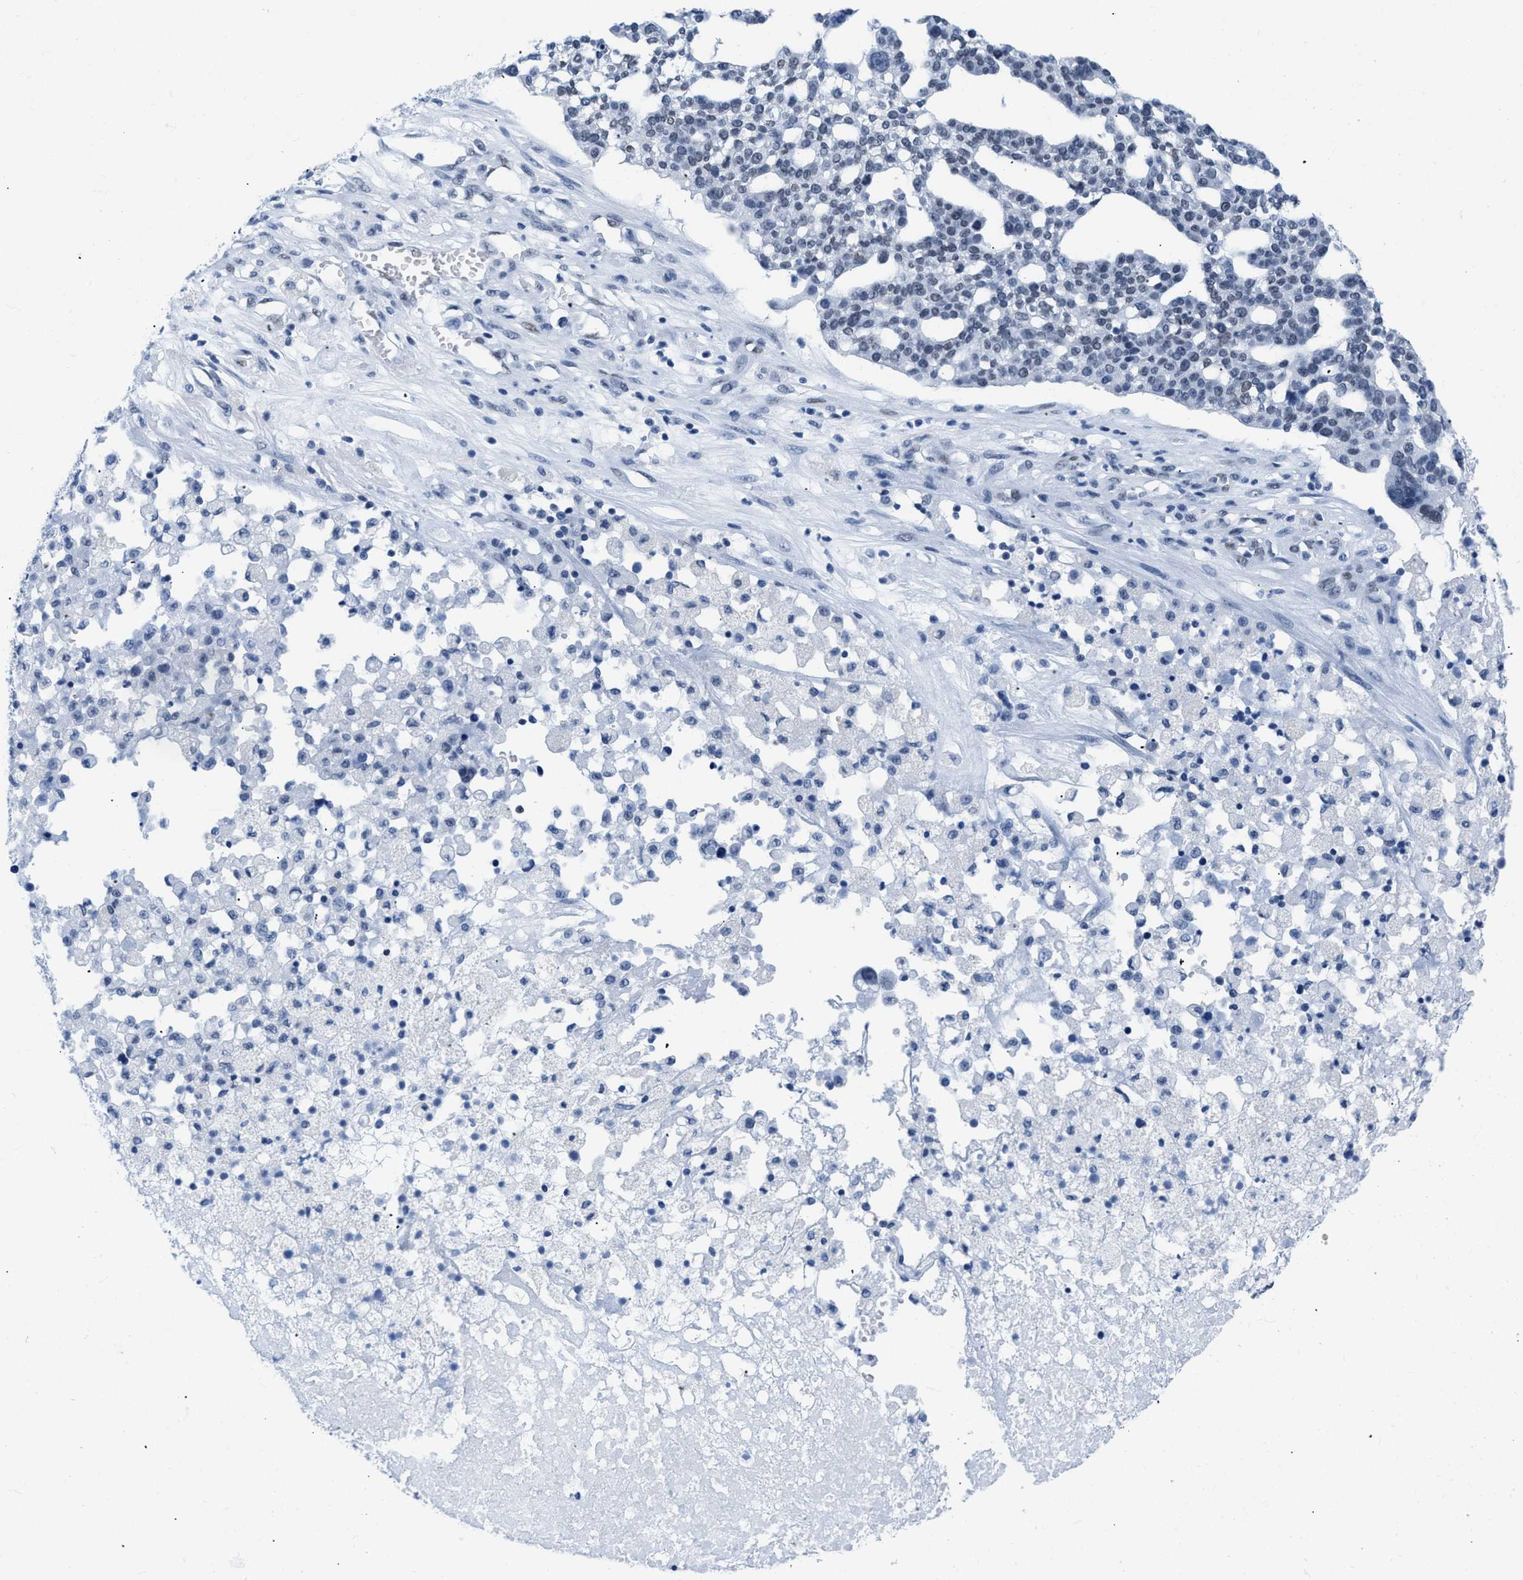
{"staining": {"intensity": "moderate", "quantity": "<25%", "location": "nuclear"}, "tissue": "ovarian cancer", "cell_type": "Tumor cells", "image_type": "cancer", "snomed": [{"axis": "morphology", "description": "Cystadenocarcinoma, serous, NOS"}, {"axis": "topography", "description": "Ovary"}], "caption": "Immunohistochemical staining of ovarian cancer (serous cystadenocarcinoma) shows moderate nuclear protein staining in approximately <25% of tumor cells. (brown staining indicates protein expression, while blue staining denotes nuclei).", "gene": "CTBP1", "patient": {"sex": "female", "age": 59}}